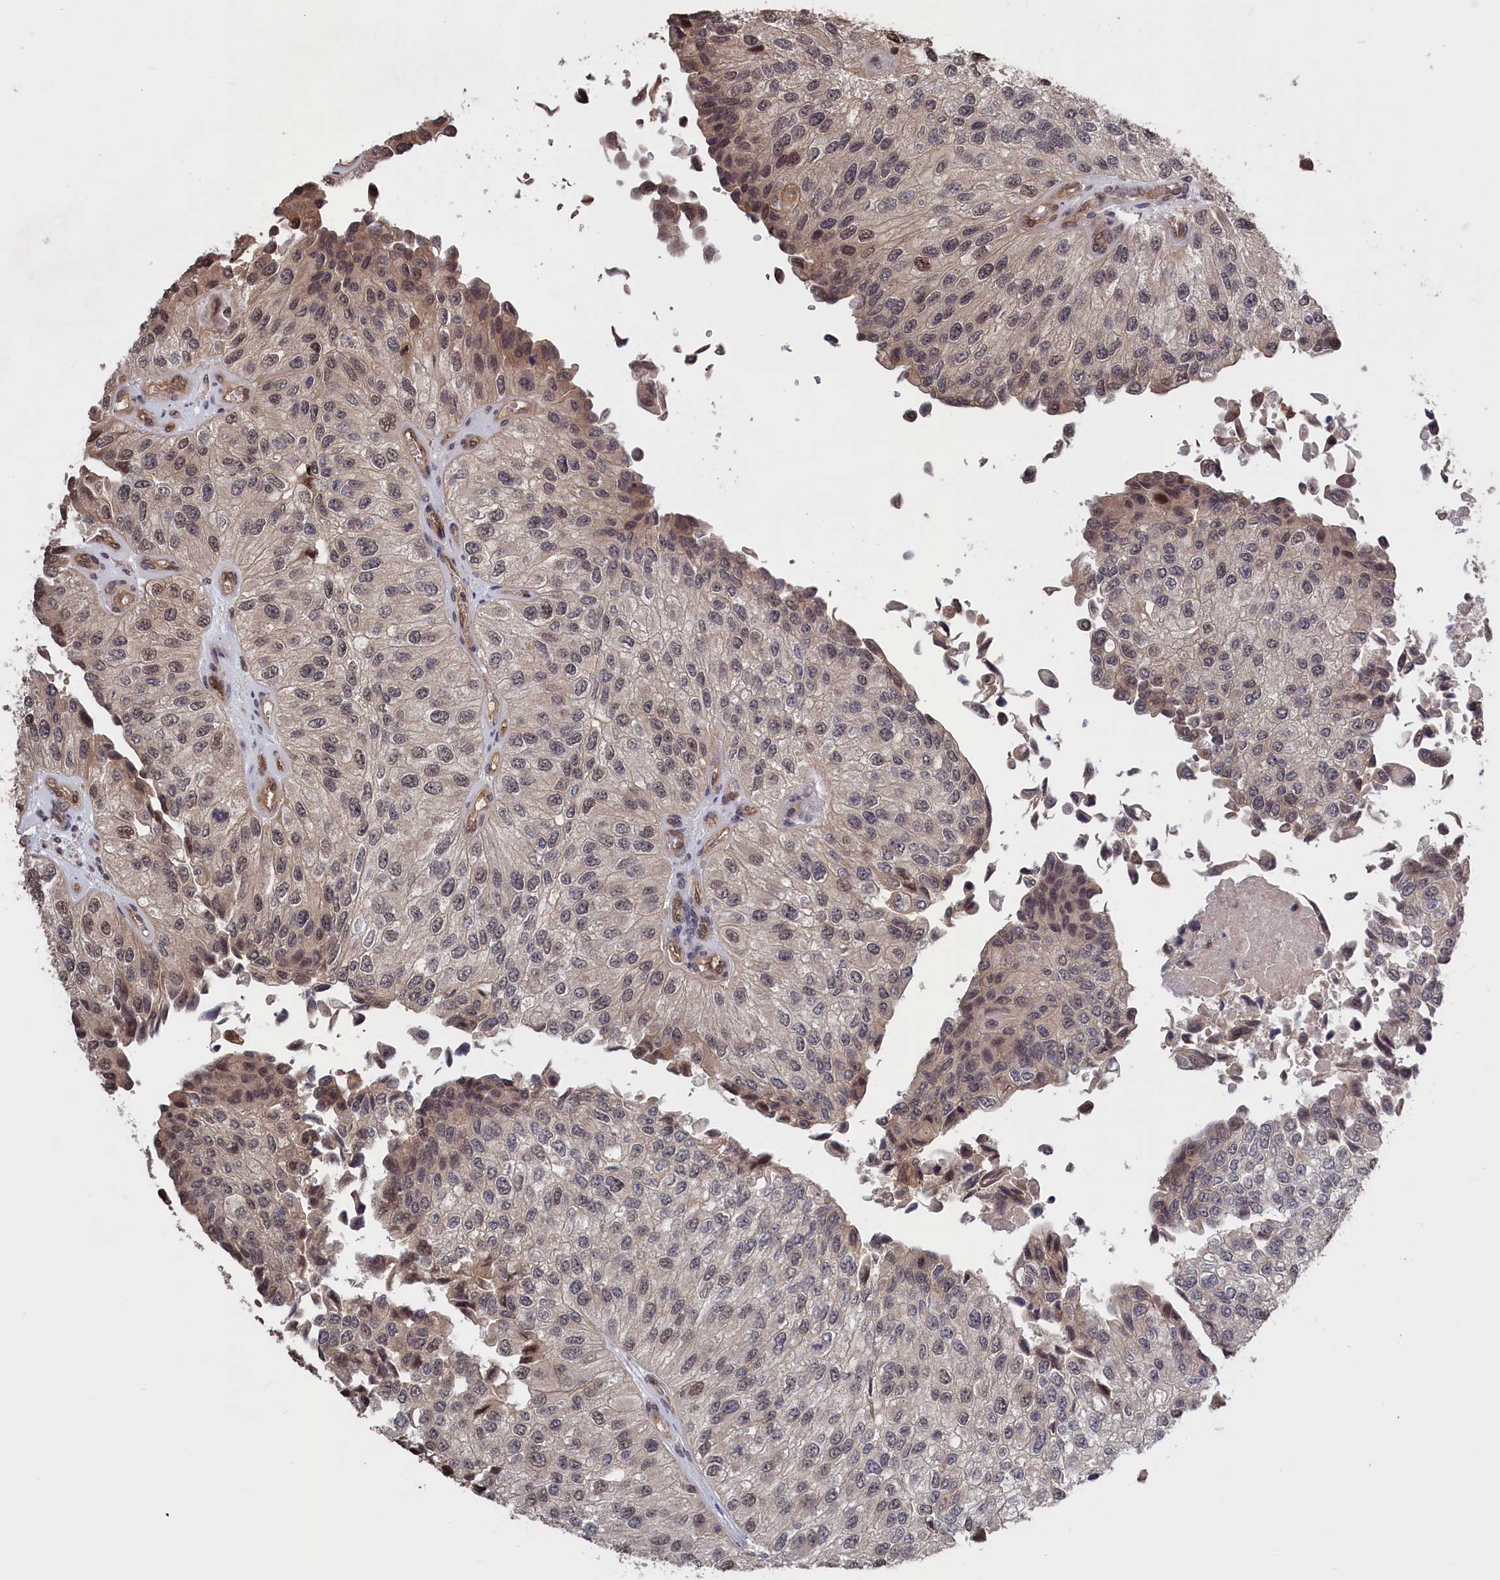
{"staining": {"intensity": "moderate", "quantity": "<25%", "location": "nuclear"}, "tissue": "urothelial cancer", "cell_type": "Tumor cells", "image_type": "cancer", "snomed": [{"axis": "morphology", "description": "Urothelial carcinoma, High grade"}, {"axis": "topography", "description": "Kidney"}, {"axis": "topography", "description": "Urinary bladder"}], "caption": "Protein expression analysis of human urothelial cancer reveals moderate nuclear staining in approximately <25% of tumor cells.", "gene": "PLP2", "patient": {"sex": "male", "age": 77}}